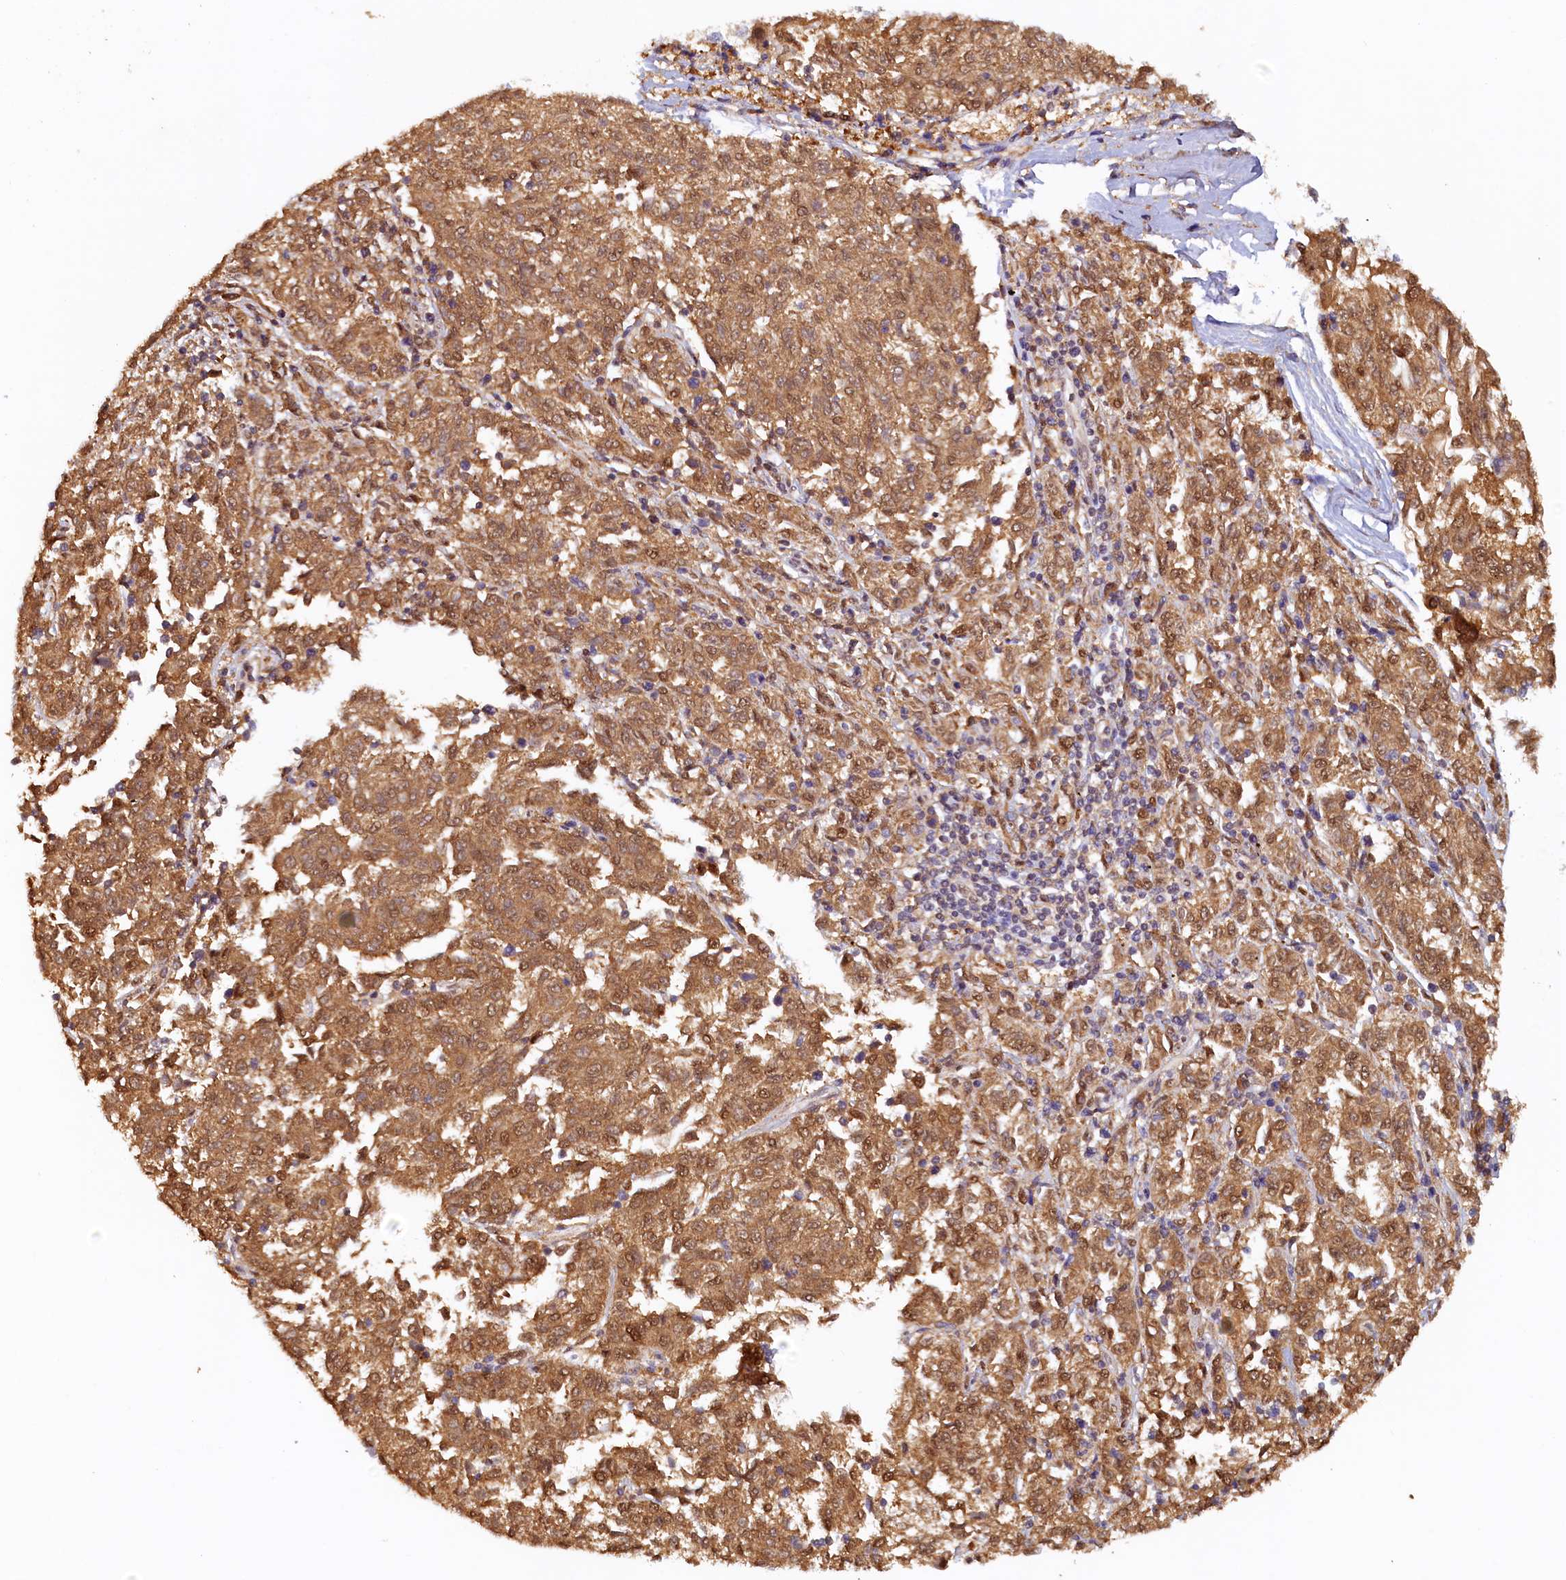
{"staining": {"intensity": "moderate", "quantity": ">75%", "location": "cytoplasmic/membranous,nuclear"}, "tissue": "melanoma", "cell_type": "Tumor cells", "image_type": "cancer", "snomed": [{"axis": "morphology", "description": "Malignant melanoma, NOS"}, {"axis": "topography", "description": "Skin"}], "caption": "Malignant melanoma was stained to show a protein in brown. There is medium levels of moderate cytoplasmic/membranous and nuclear expression in about >75% of tumor cells.", "gene": "UBL7", "patient": {"sex": "female", "age": 72}}